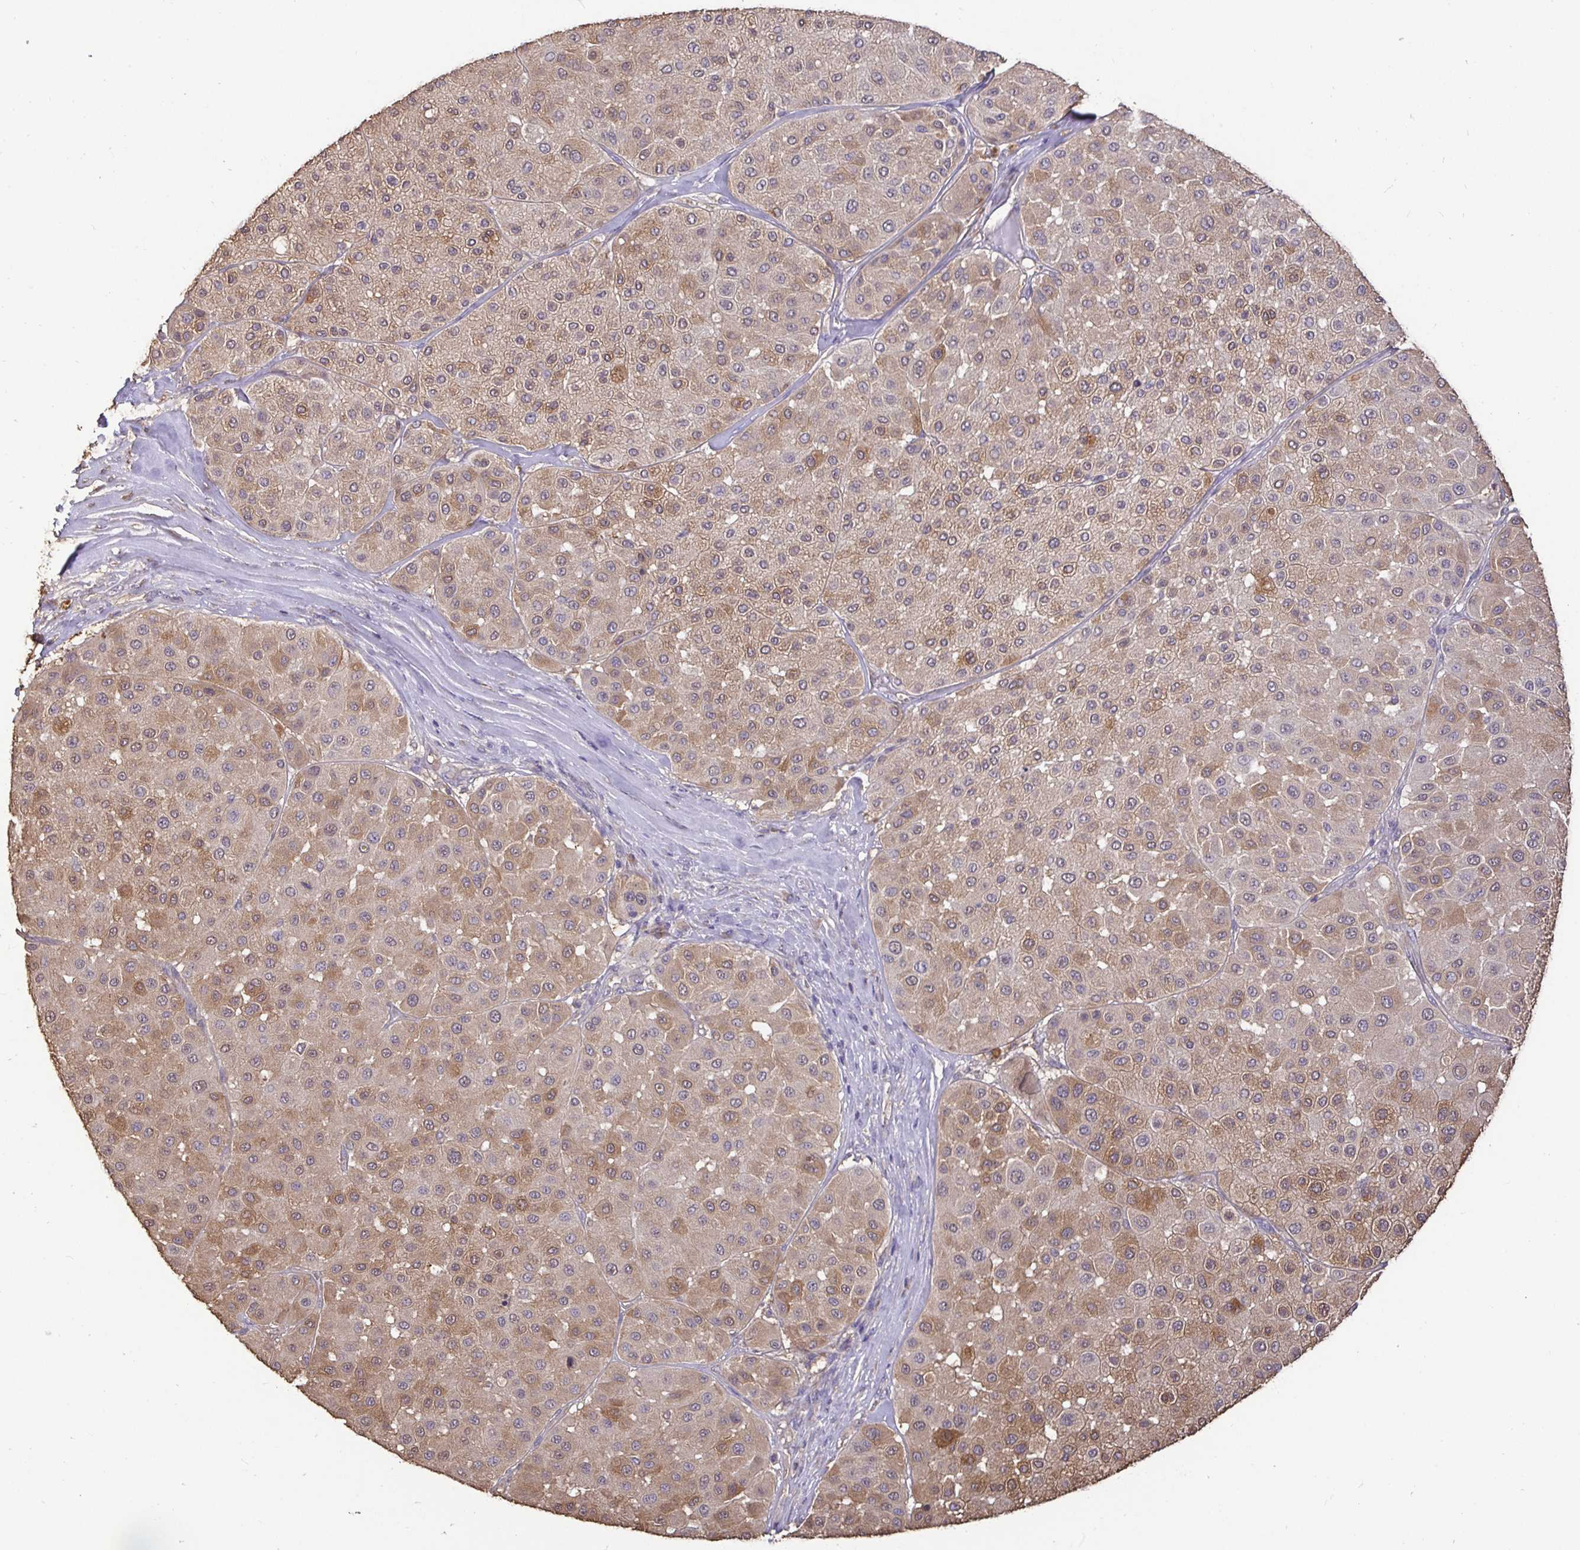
{"staining": {"intensity": "weak", "quantity": ">75%", "location": "cytoplasmic/membranous"}, "tissue": "melanoma", "cell_type": "Tumor cells", "image_type": "cancer", "snomed": [{"axis": "morphology", "description": "Malignant melanoma, Metastatic site"}, {"axis": "topography", "description": "Smooth muscle"}], "caption": "There is low levels of weak cytoplasmic/membranous expression in tumor cells of melanoma, as demonstrated by immunohistochemical staining (brown color).", "gene": "MAPK8IP3", "patient": {"sex": "male", "age": 41}}